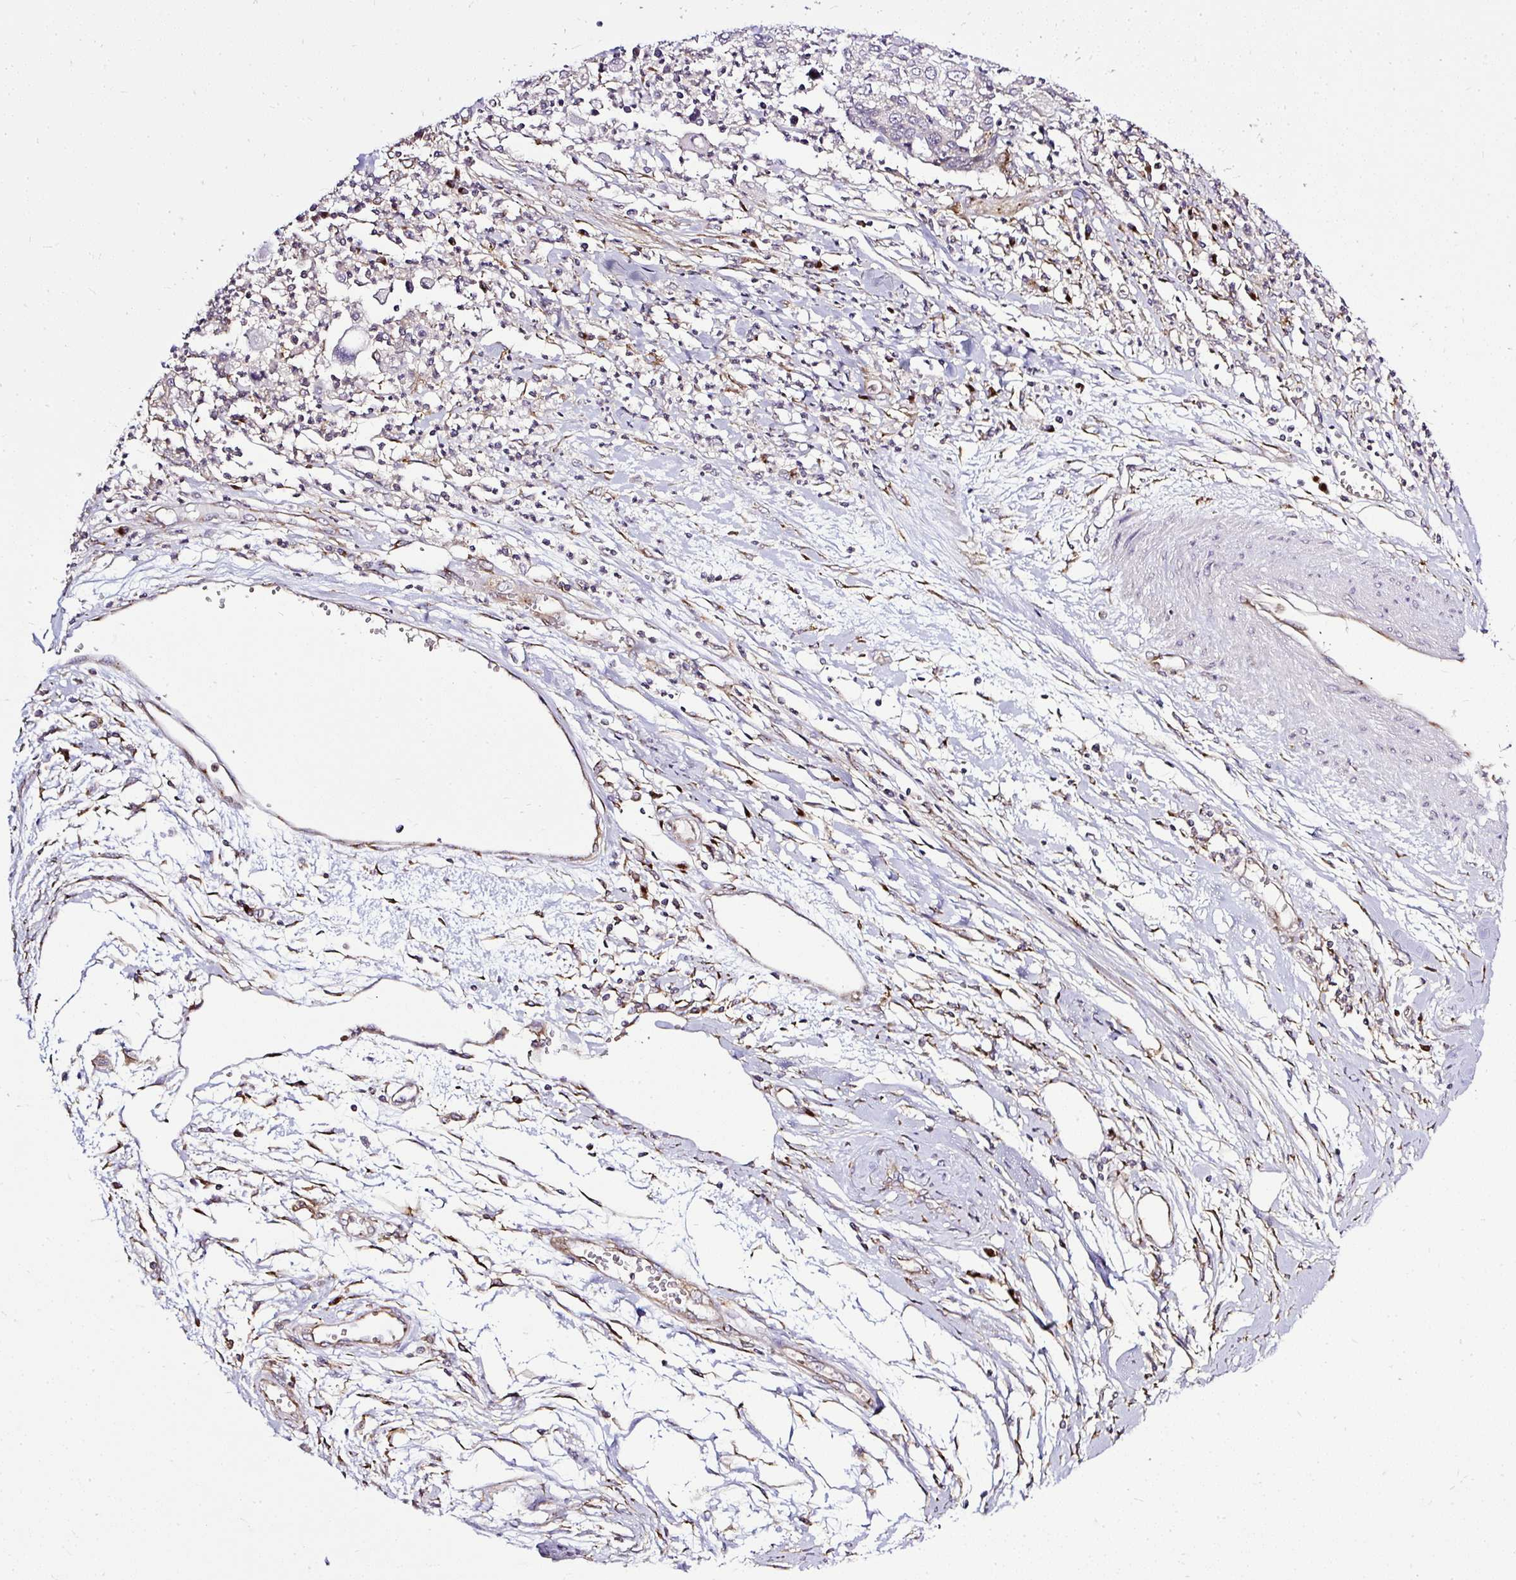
{"staining": {"intensity": "negative", "quantity": "none", "location": "none"}, "tissue": "cervical cancer", "cell_type": "Tumor cells", "image_type": "cancer", "snomed": [{"axis": "morphology", "description": "Squamous cell carcinoma, NOS"}, {"axis": "topography", "description": "Cervix"}], "caption": "Immunohistochemistry of human cervical squamous cell carcinoma displays no positivity in tumor cells. (IHC, brightfield microscopy, high magnification).", "gene": "SMC4", "patient": {"sex": "female", "age": 40}}